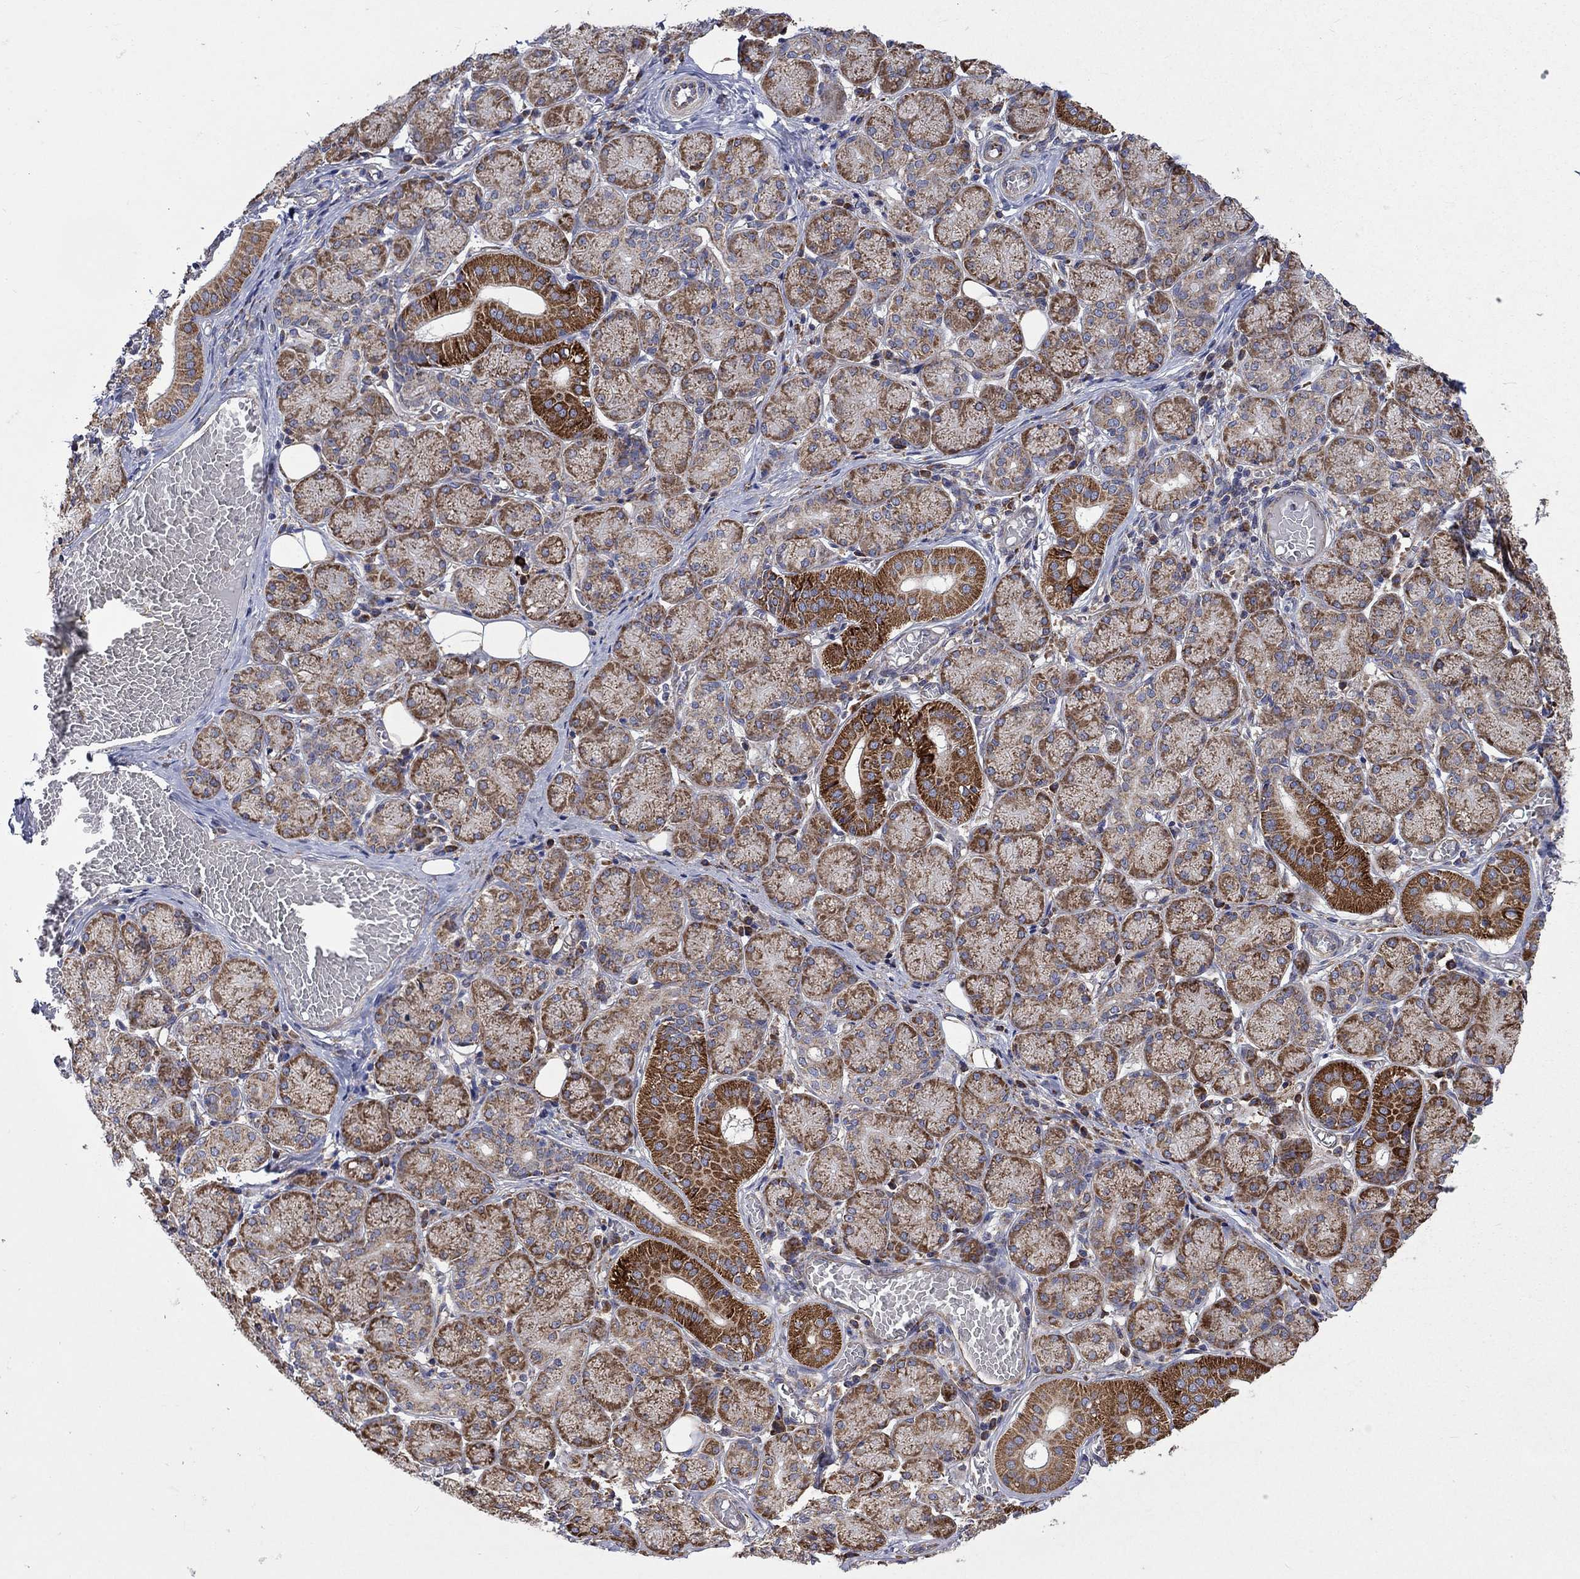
{"staining": {"intensity": "strong", "quantity": "<25%", "location": "cytoplasmic/membranous"}, "tissue": "salivary gland", "cell_type": "Glandular cells", "image_type": "normal", "snomed": [{"axis": "morphology", "description": "Normal tissue, NOS"}, {"axis": "topography", "description": "Salivary gland"}, {"axis": "topography", "description": "Peripheral nerve tissue"}], "caption": "Human salivary gland stained for a protein (brown) exhibits strong cytoplasmic/membranous positive expression in approximately <25% of glandular cells.", "gene": "RPLP0", "patient": {"sex": "female", "age": 24}}